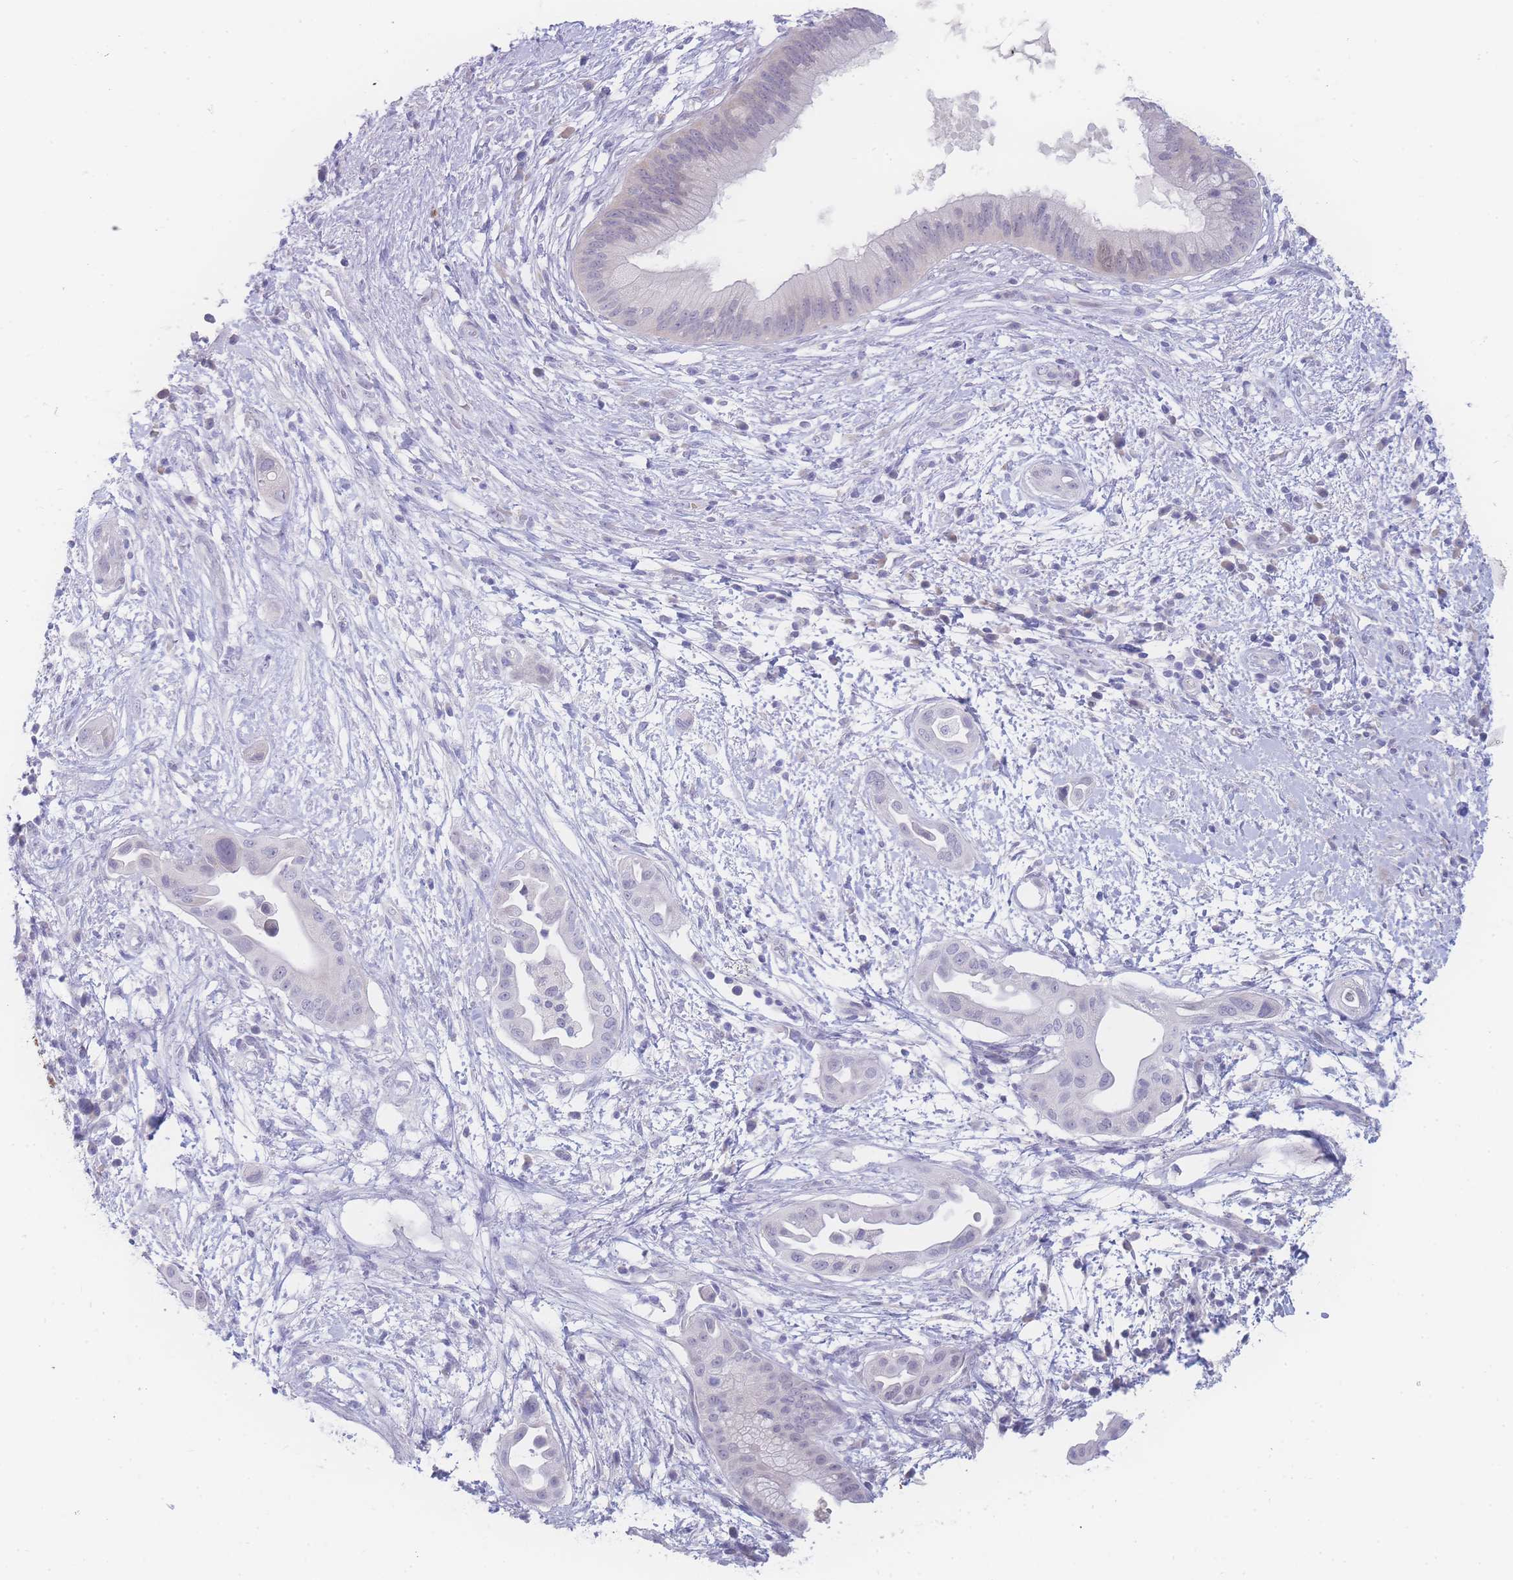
{"staining": {"intensity": "negative", "quantity": "none", "location": "none"}, "tissue": "pancreatic cancer", "cell_type": "Tumor cells", "image_type": "cancer", "snomed": [{"axis": "morphology", "description": "Adenocarcinoma, NOS"}, {"axis": "topography", "description": "Pancreas"}], "caption": "This is an immunohistochemistry (IHC) micrograph of human adenocarcinoma (pancreatic). There is no expression in tumor cells.", "gene": "PRSS22", "patient": {"sex": "male", "age": 68}}